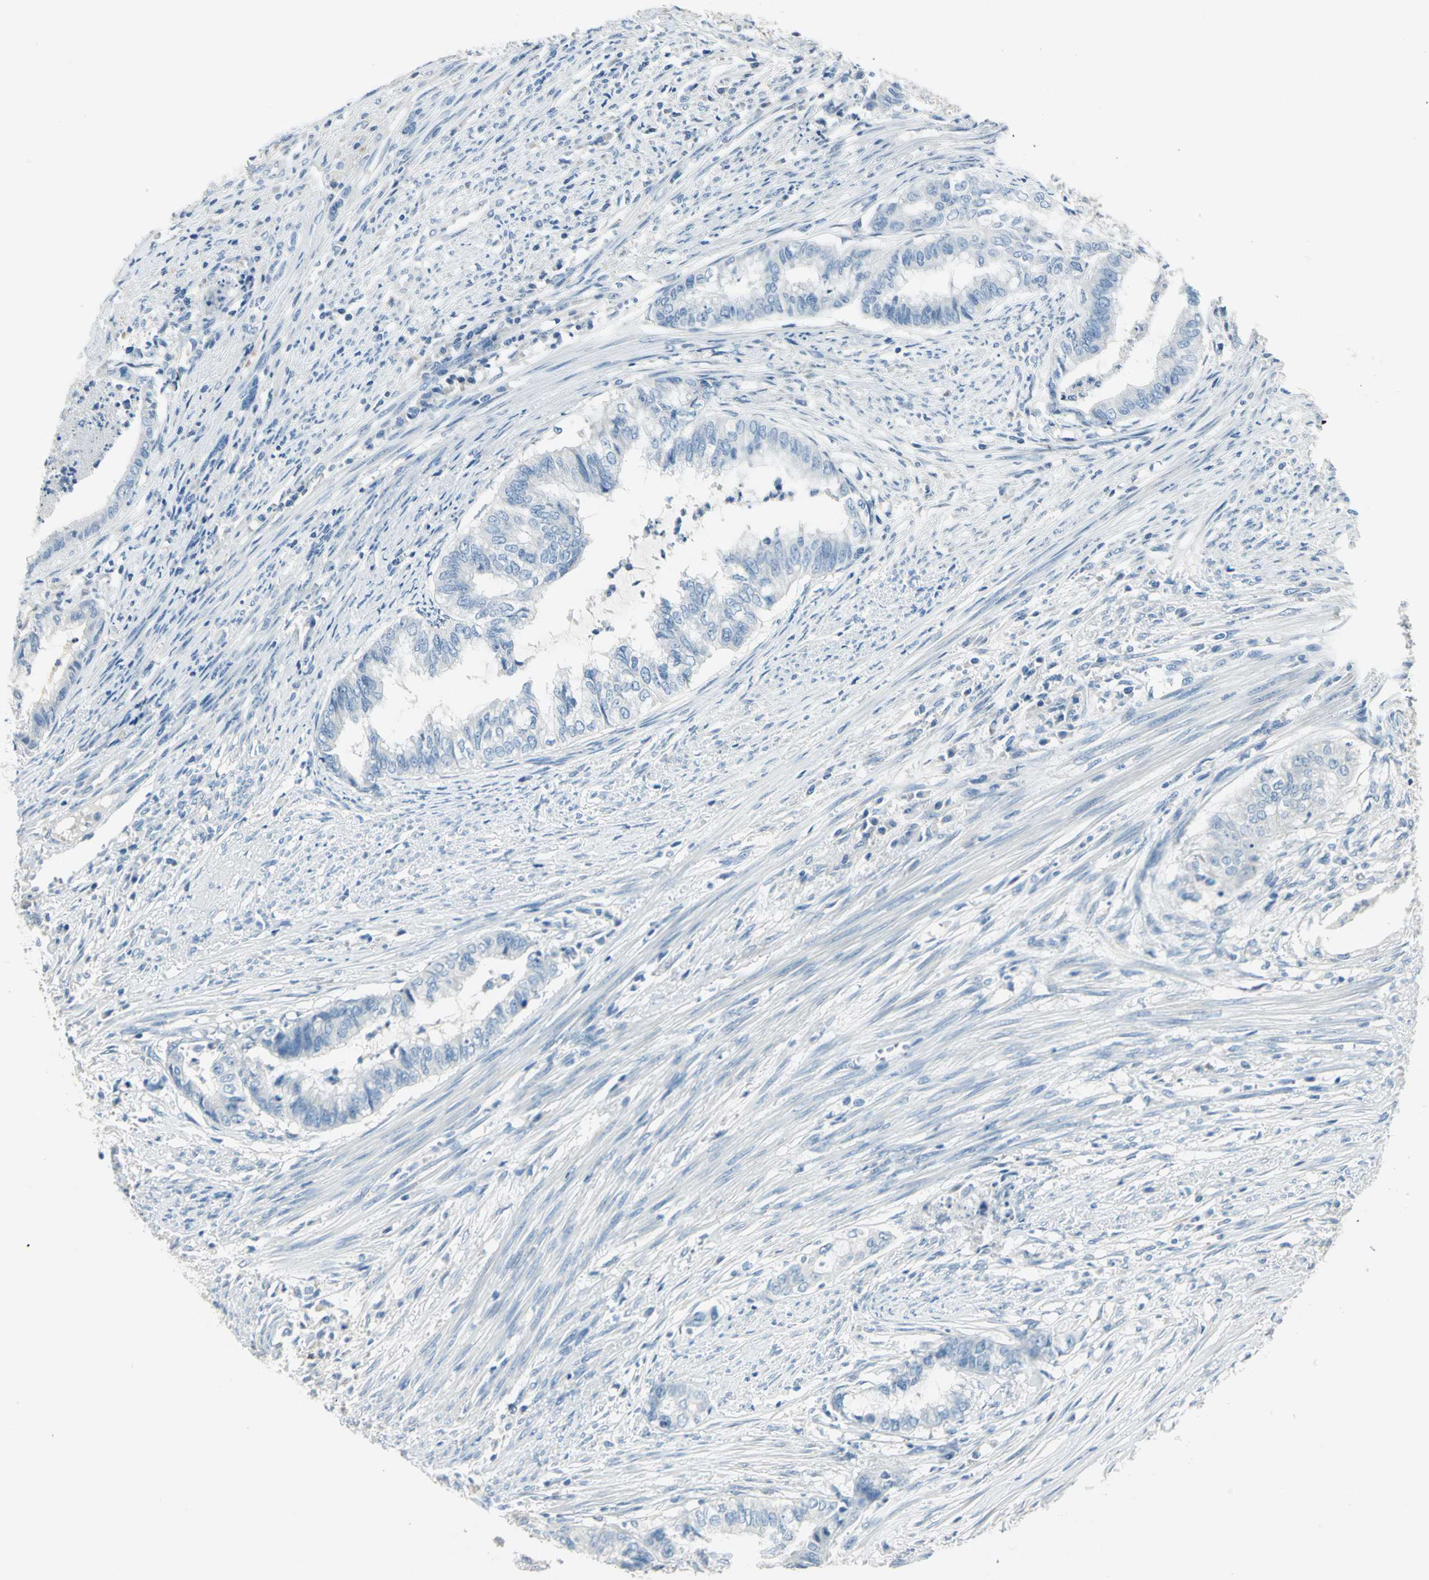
{"staining": {"intensity": "negative", "quantity": "none", "location": "none"}, "tissue": "endometrial cancer", "cell_type": "Tumor cells", "image_type": "cancer", "snomed": [{"axis": "morphology", "description": "Adenocarcinoma, NOS"}, {"axis": "topography", "description": "Endometrium"}], "caption": "This is an immunohistochemistry (IHC) histopathology image of endometrial cancer (adenocarcinoma). There is no expression in tumor cells.", "gene": "UCHL1", "patient": {"sex": "female", "age": 79}}